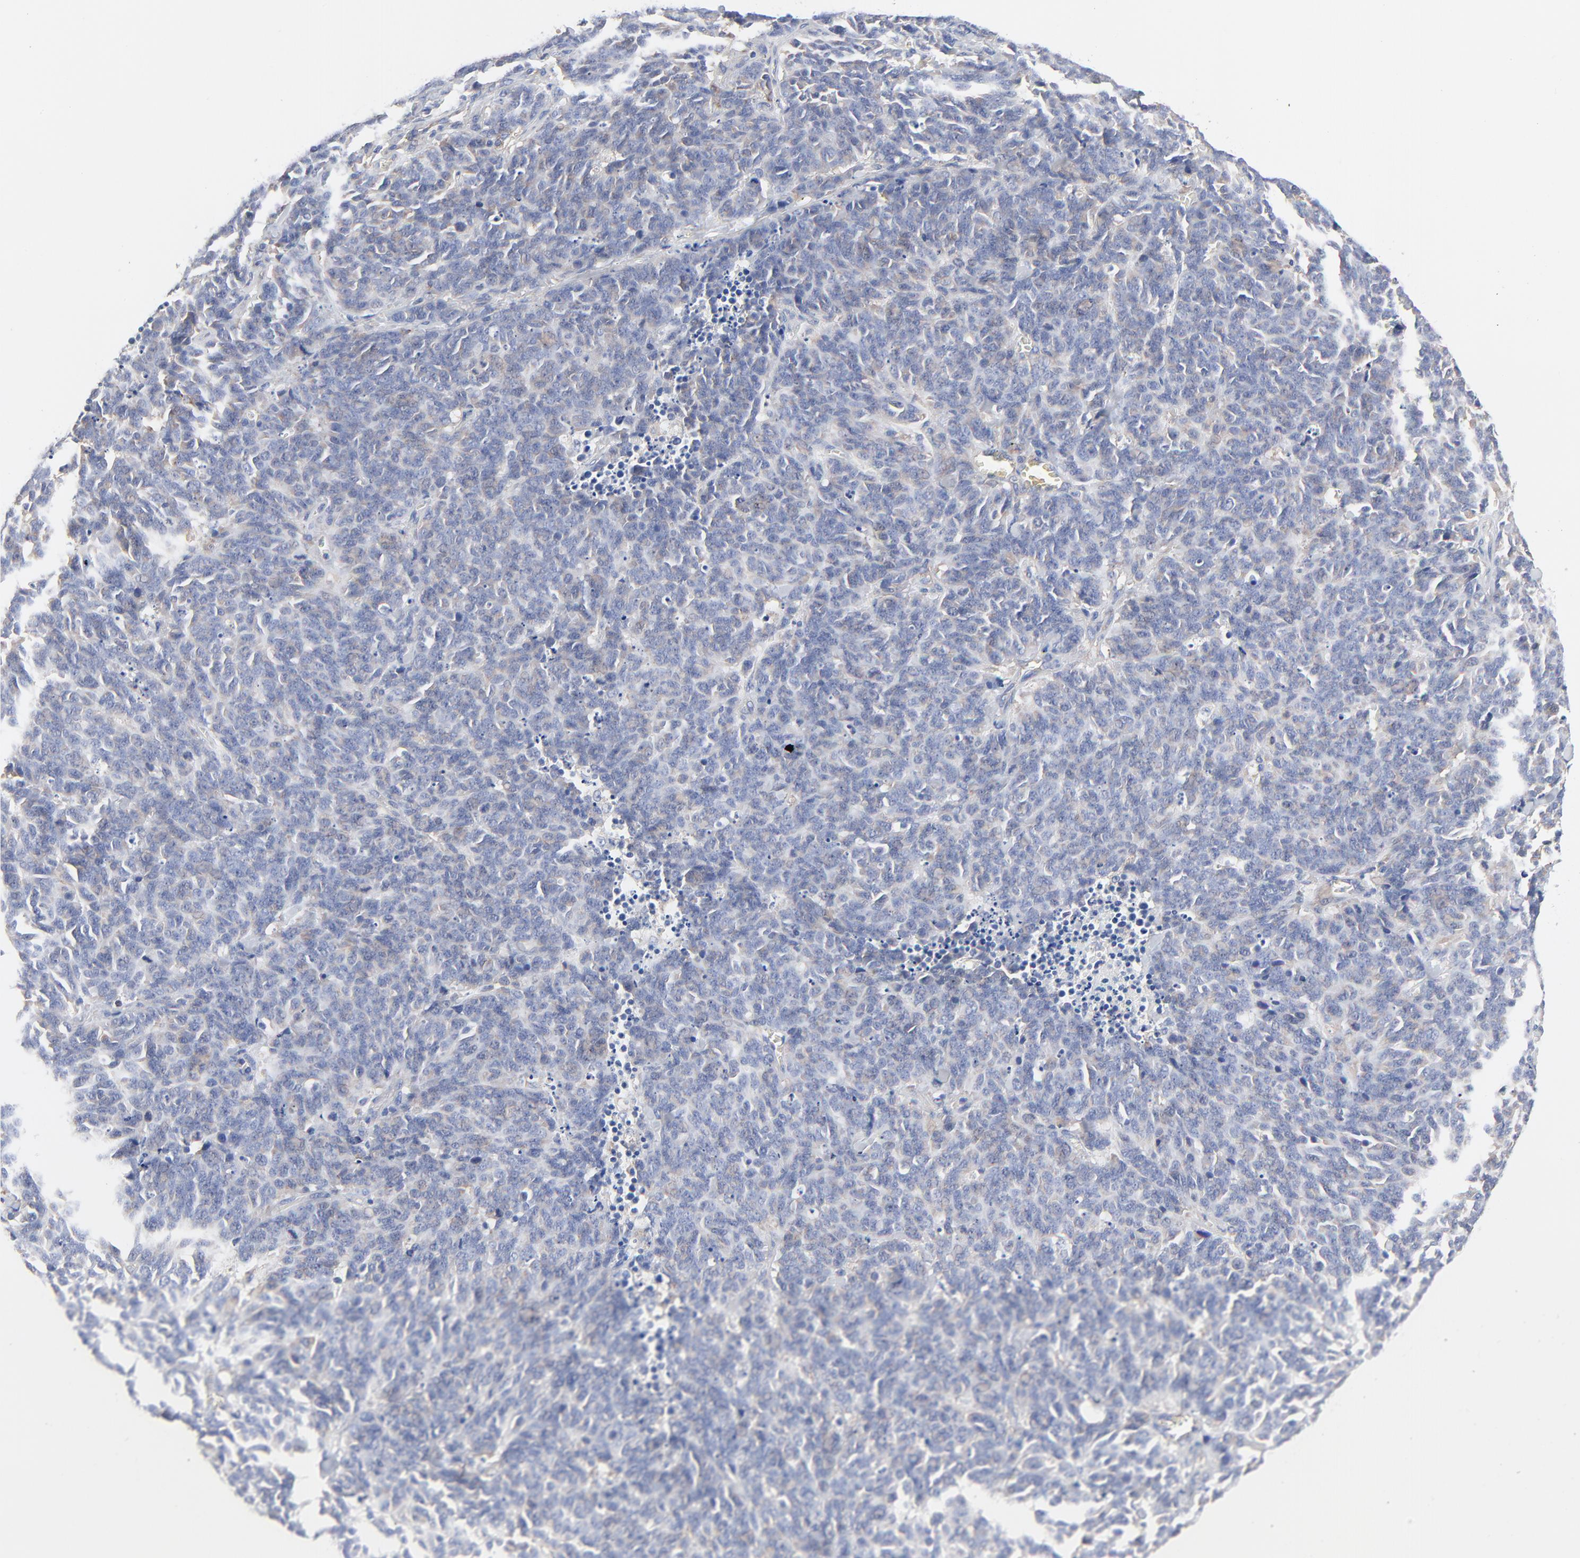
{"staining": {"intensity": "negative", "quantity": "none", "location": "none"}, "tissue": "lung cancer", "cell_type": "Tumor cells", "image_type": "cancer", "snomed": [{"axis": "morphology", "description": "Neoplasm, malignant, NOS"}, {"axis": "topography", "description": "Lung"}], "caption": "Immunohistochemistry (IHC) of lung cancer (malignant neoplasm) exhibits no positivity in tumor cells.", "gene": "CD2AP", "patient": {"sex": "female", "age": 58}}